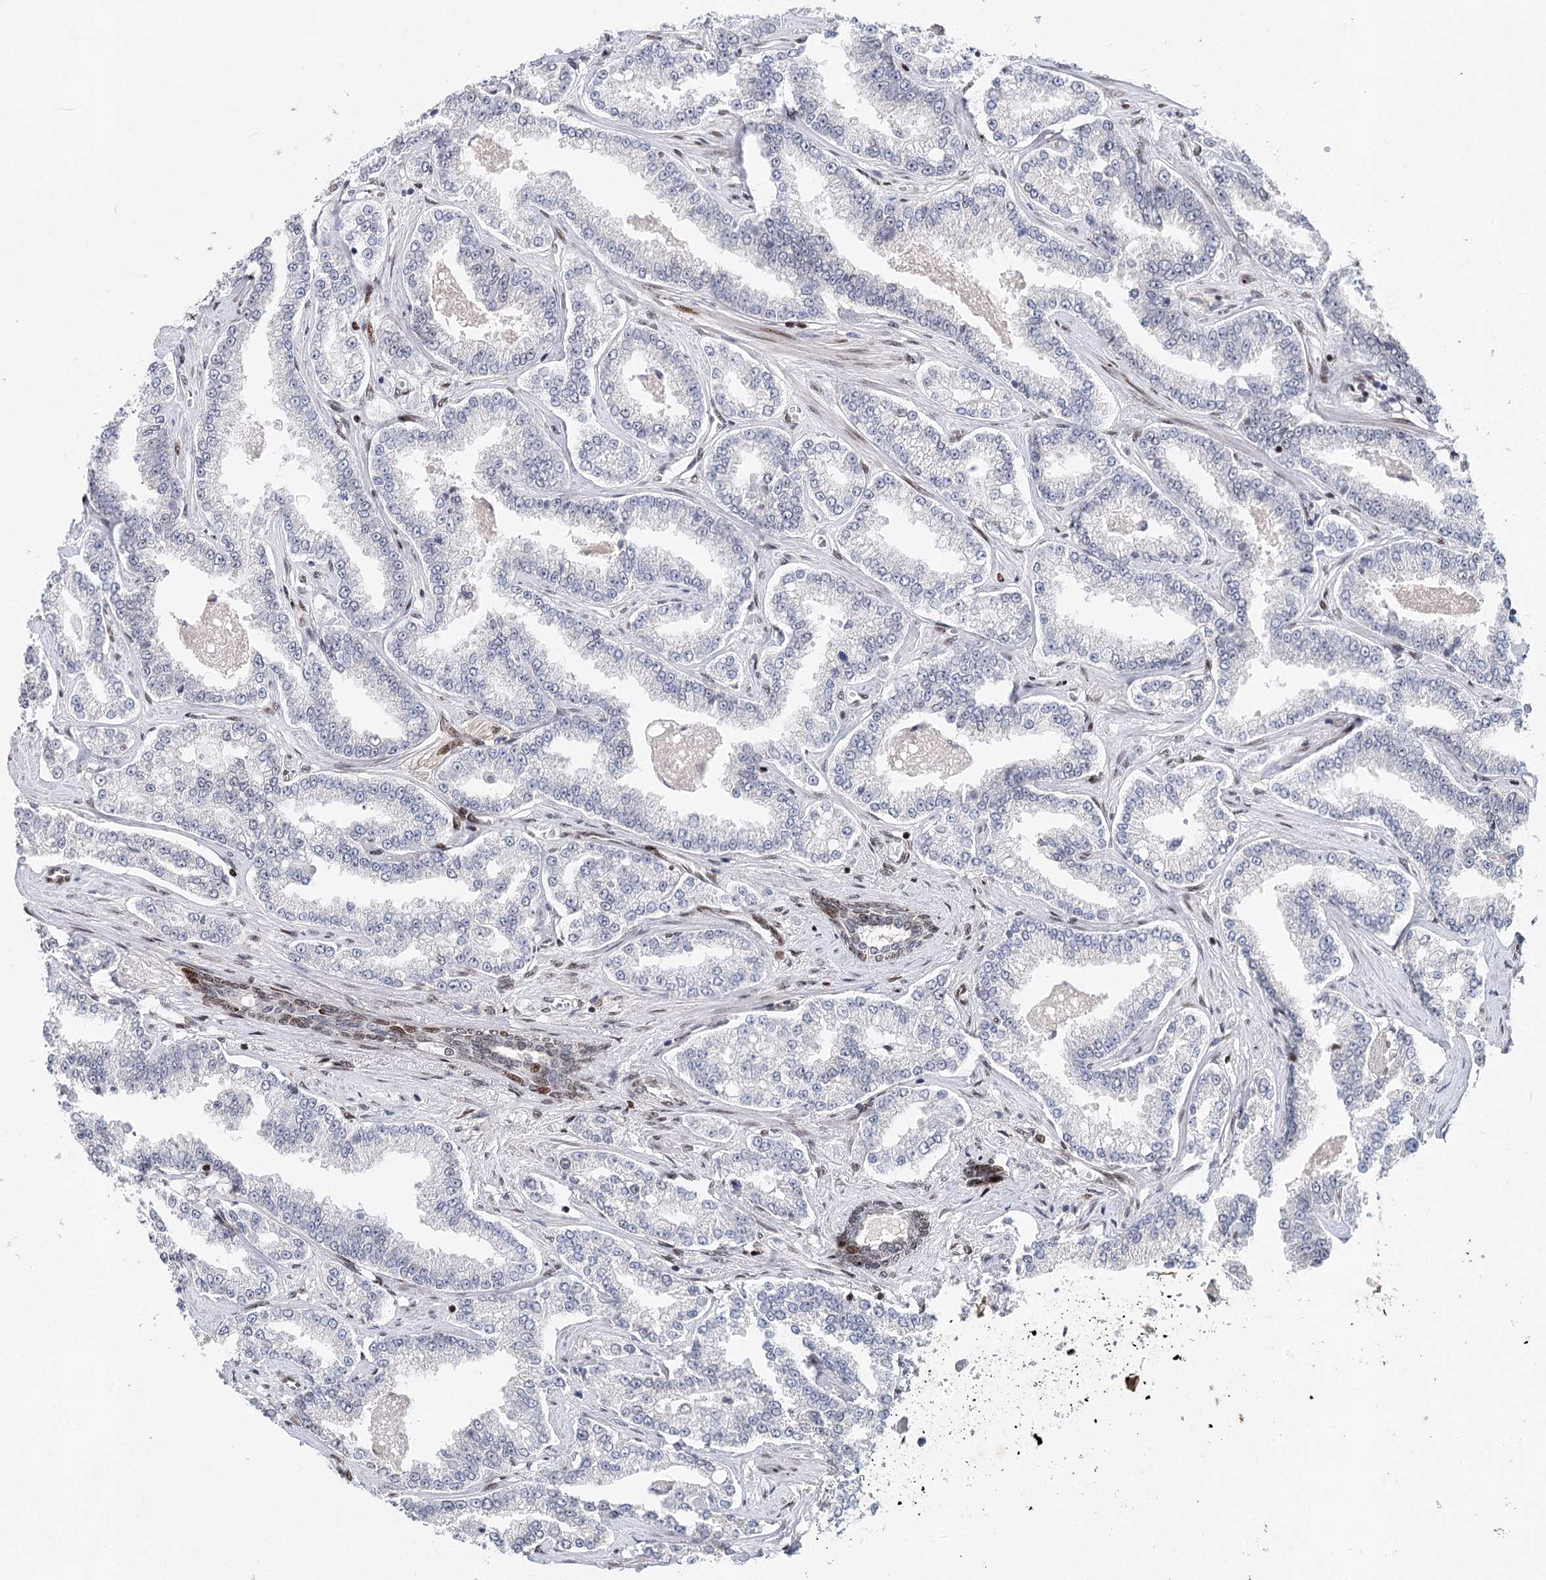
{"staining": {"intensity": "negative", "quantity": "none", "location": "none"}, "tissue": "prostate cancer", "cell_type": "Tumor cells", "image_type": "cancer", "snomed": [{"axis": "morphology", "description": "Normal tissue, NOS"}, {"axis": "morphology", "description": "Adenocarcinoma, High grade"}, {"axis": "topography", "description": "Prostate"}], "caption": "This is a photomicrograph of IHC staining of prostate cancer, which shows no staining in tumor cells.", "gene": "FRMD4A", "patient": {"sex": "male", "age": 83}}